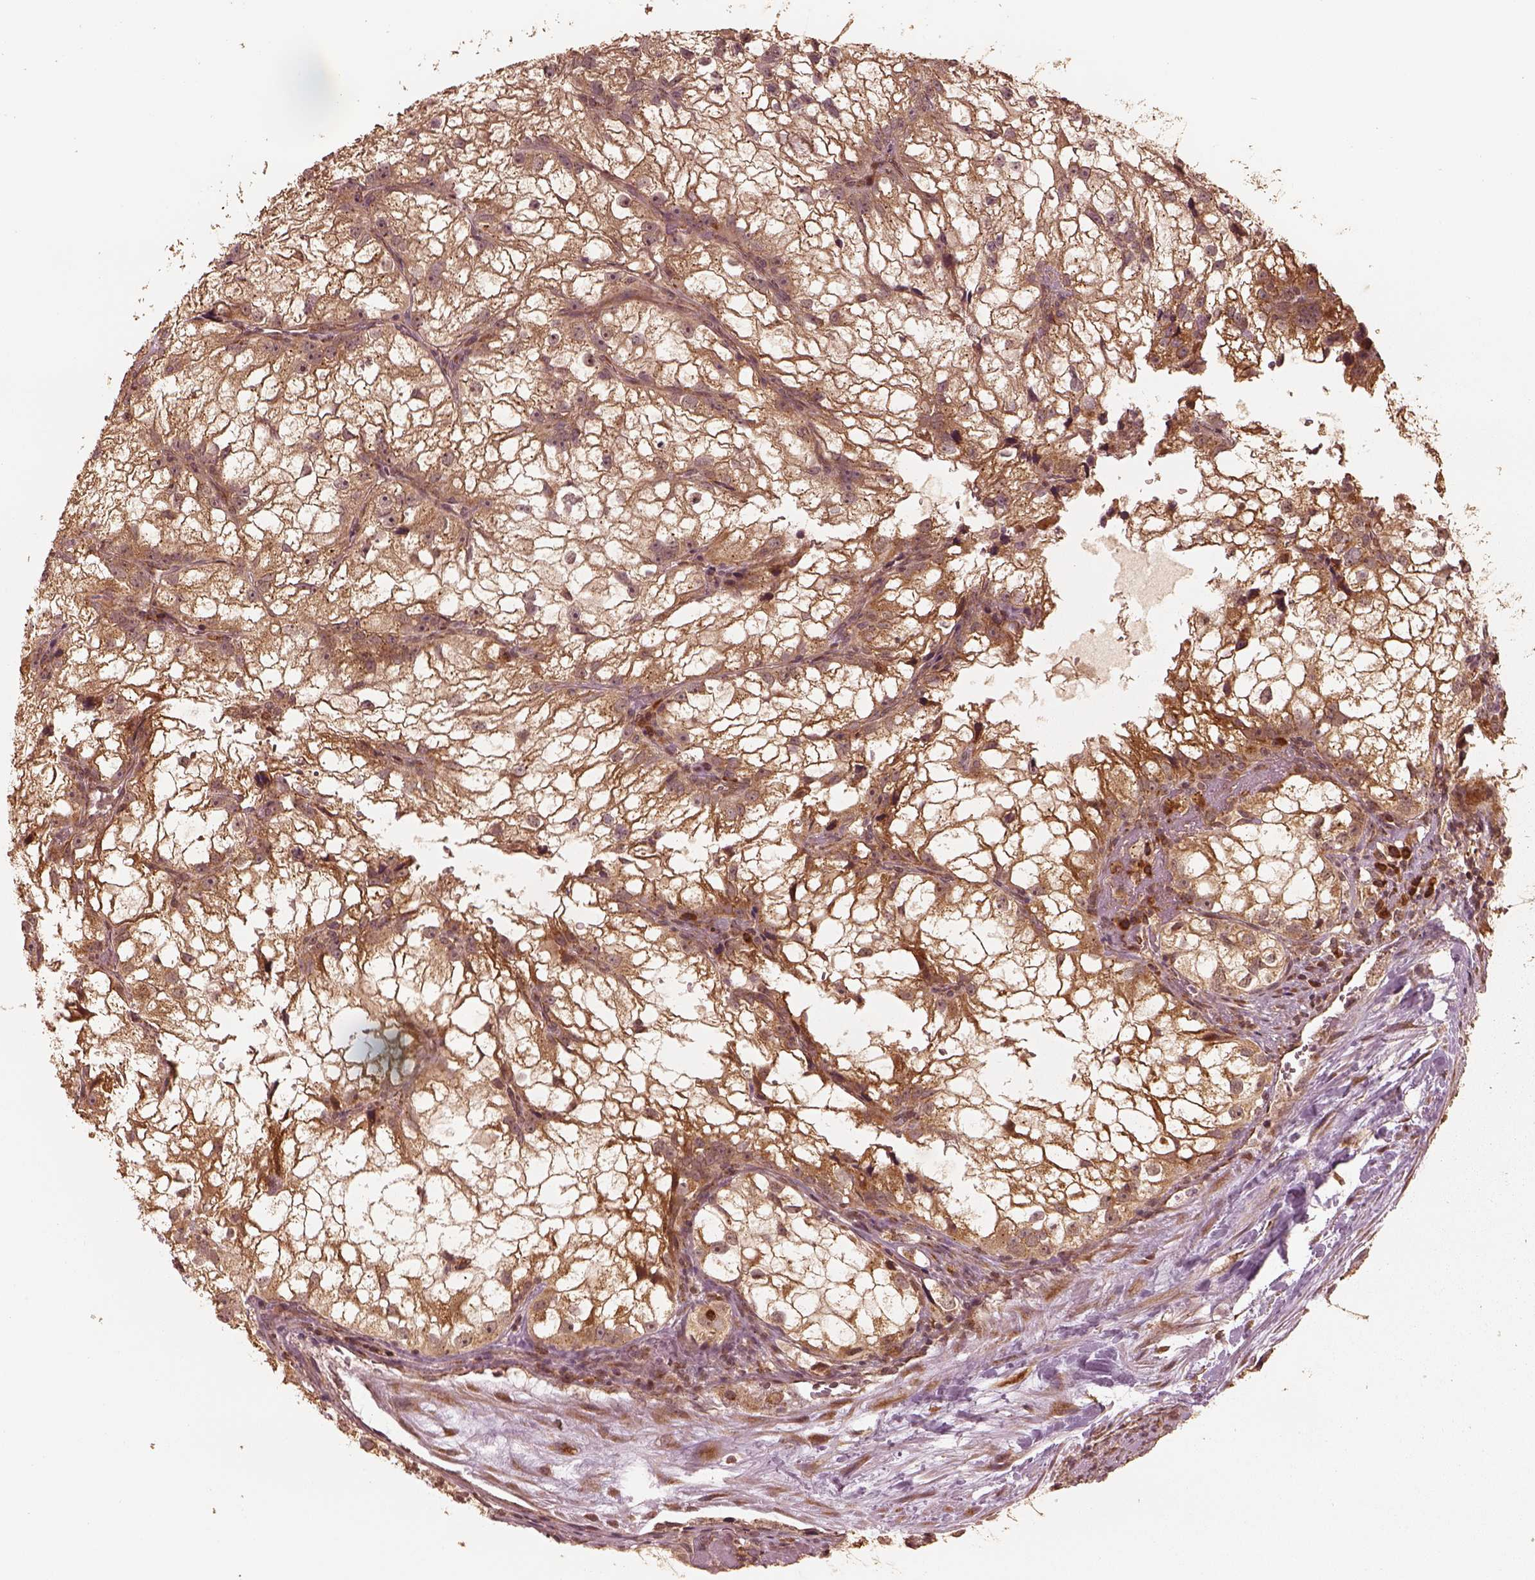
{"staining": {"intensity": "moderate", "quantity": ">75%", "location": "cytoplasmic/membranous"}, "tissue": "renal cancer", "cell_type": "Tumor cells", "image_type": "cancer", "snomed": [{"axis": "morphology", "description": "Adenocarcinoma, NOS"}, {"axis": "topography", "description": "Kidney"}], "caption": "Protein staining by immunohistochemistry (IHC) reveals moderate cytoplasmic/membranous positivity in about >75% of tumor cells in renal cancer (adenocarcinoma). (brown staining indicates protein expression, while blue staining denotes nuclei).", "gene": "DNAJC25", "patient": {"sex": "male", "age": 59}}